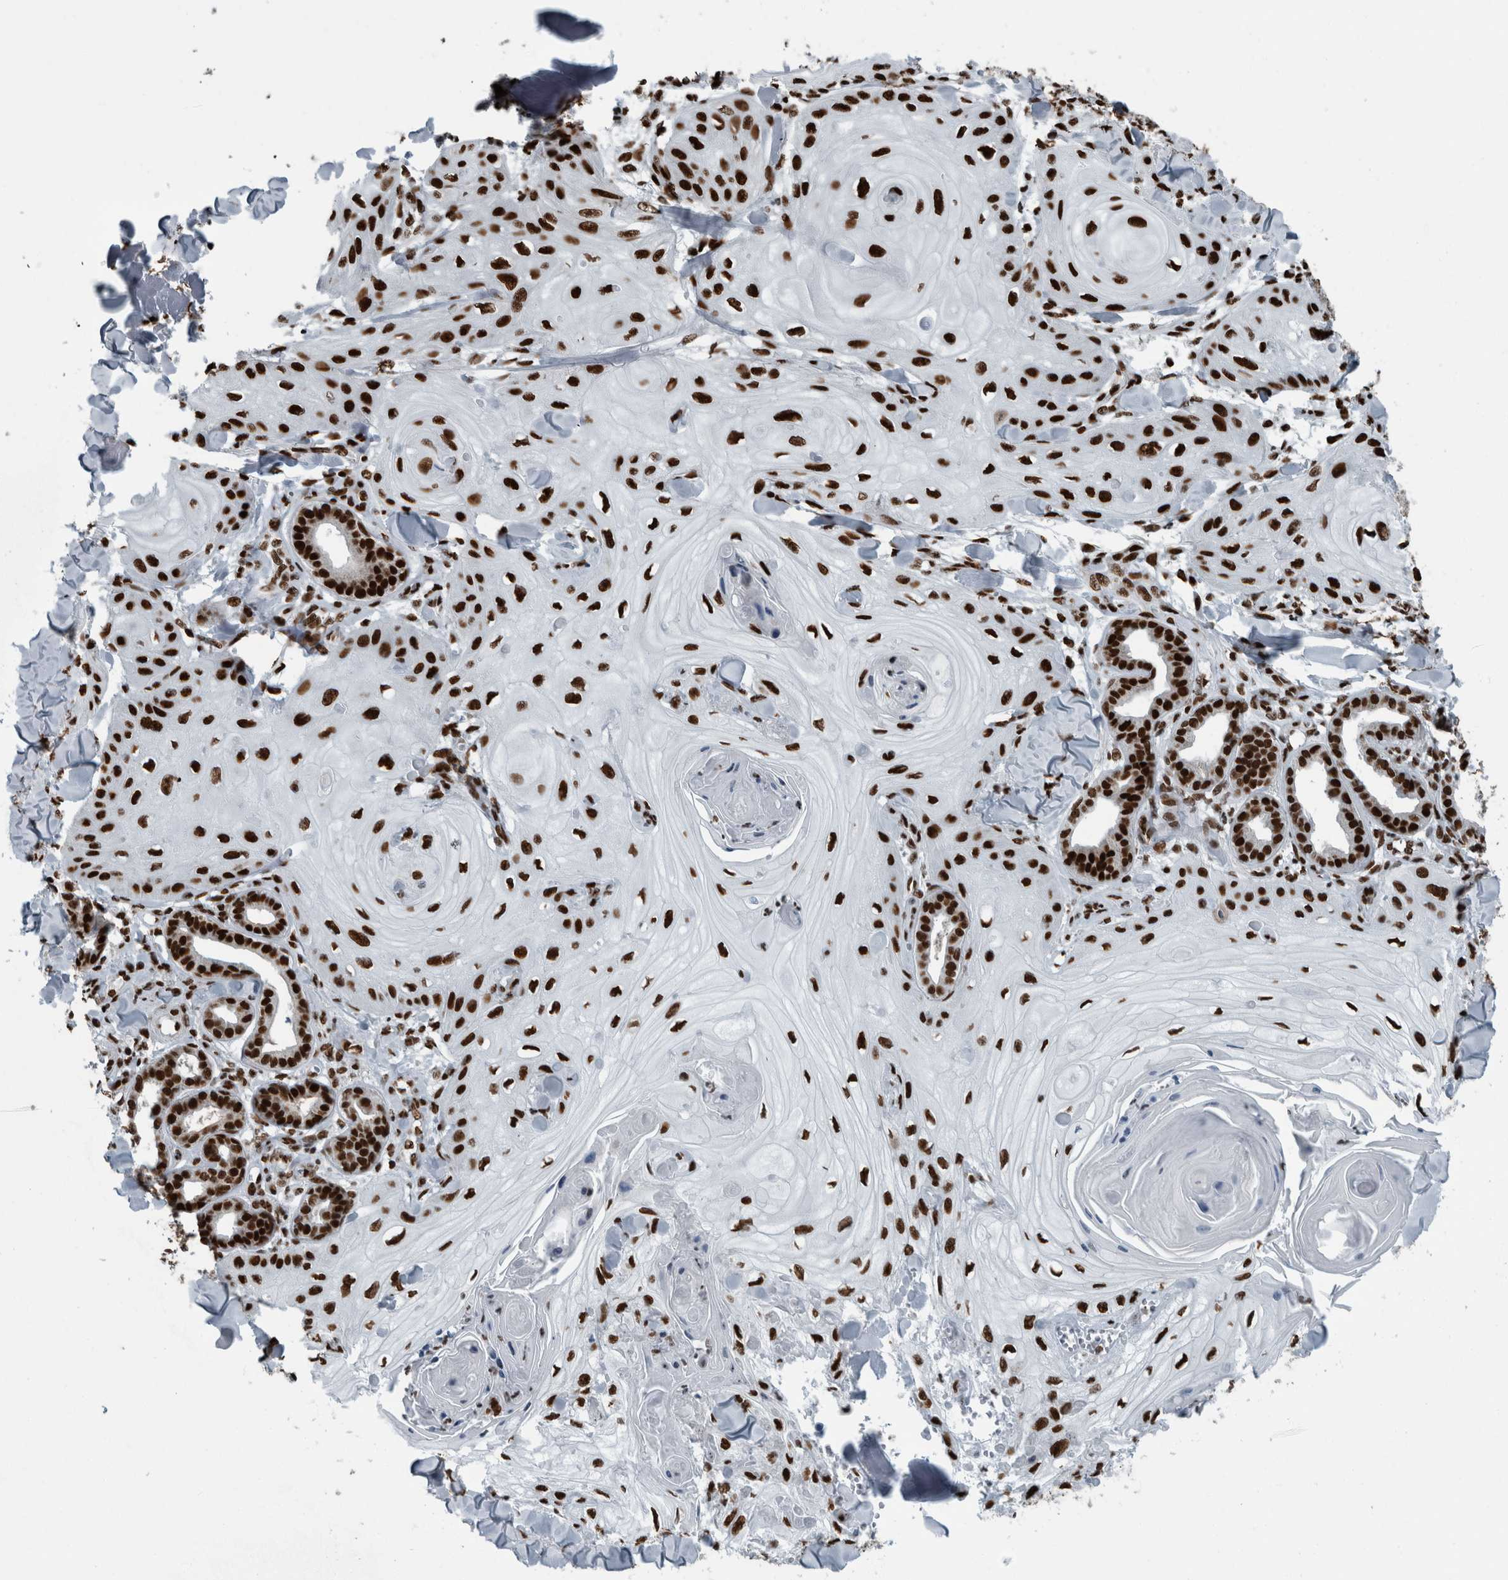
{"staining": {"intensity": "strong", "quantity": ">75%", "location": "nuclear"}, "tissue": "skin cancer", "cell_type": "Tumor cells", "image_type": "cancer", "snomed": [{"axis": "morphology", "description": "Squamous cell carcinoma, NOS"}, {"axis": "topography", "description": "Skin"}], "caption": "Immunohistochemical staining of skin cancer reveals high levels of strong nuclear staining in about >75% of tumor cells.", "gene": "DNMT3A", "patient": {"sex": "male", "age": 74}}